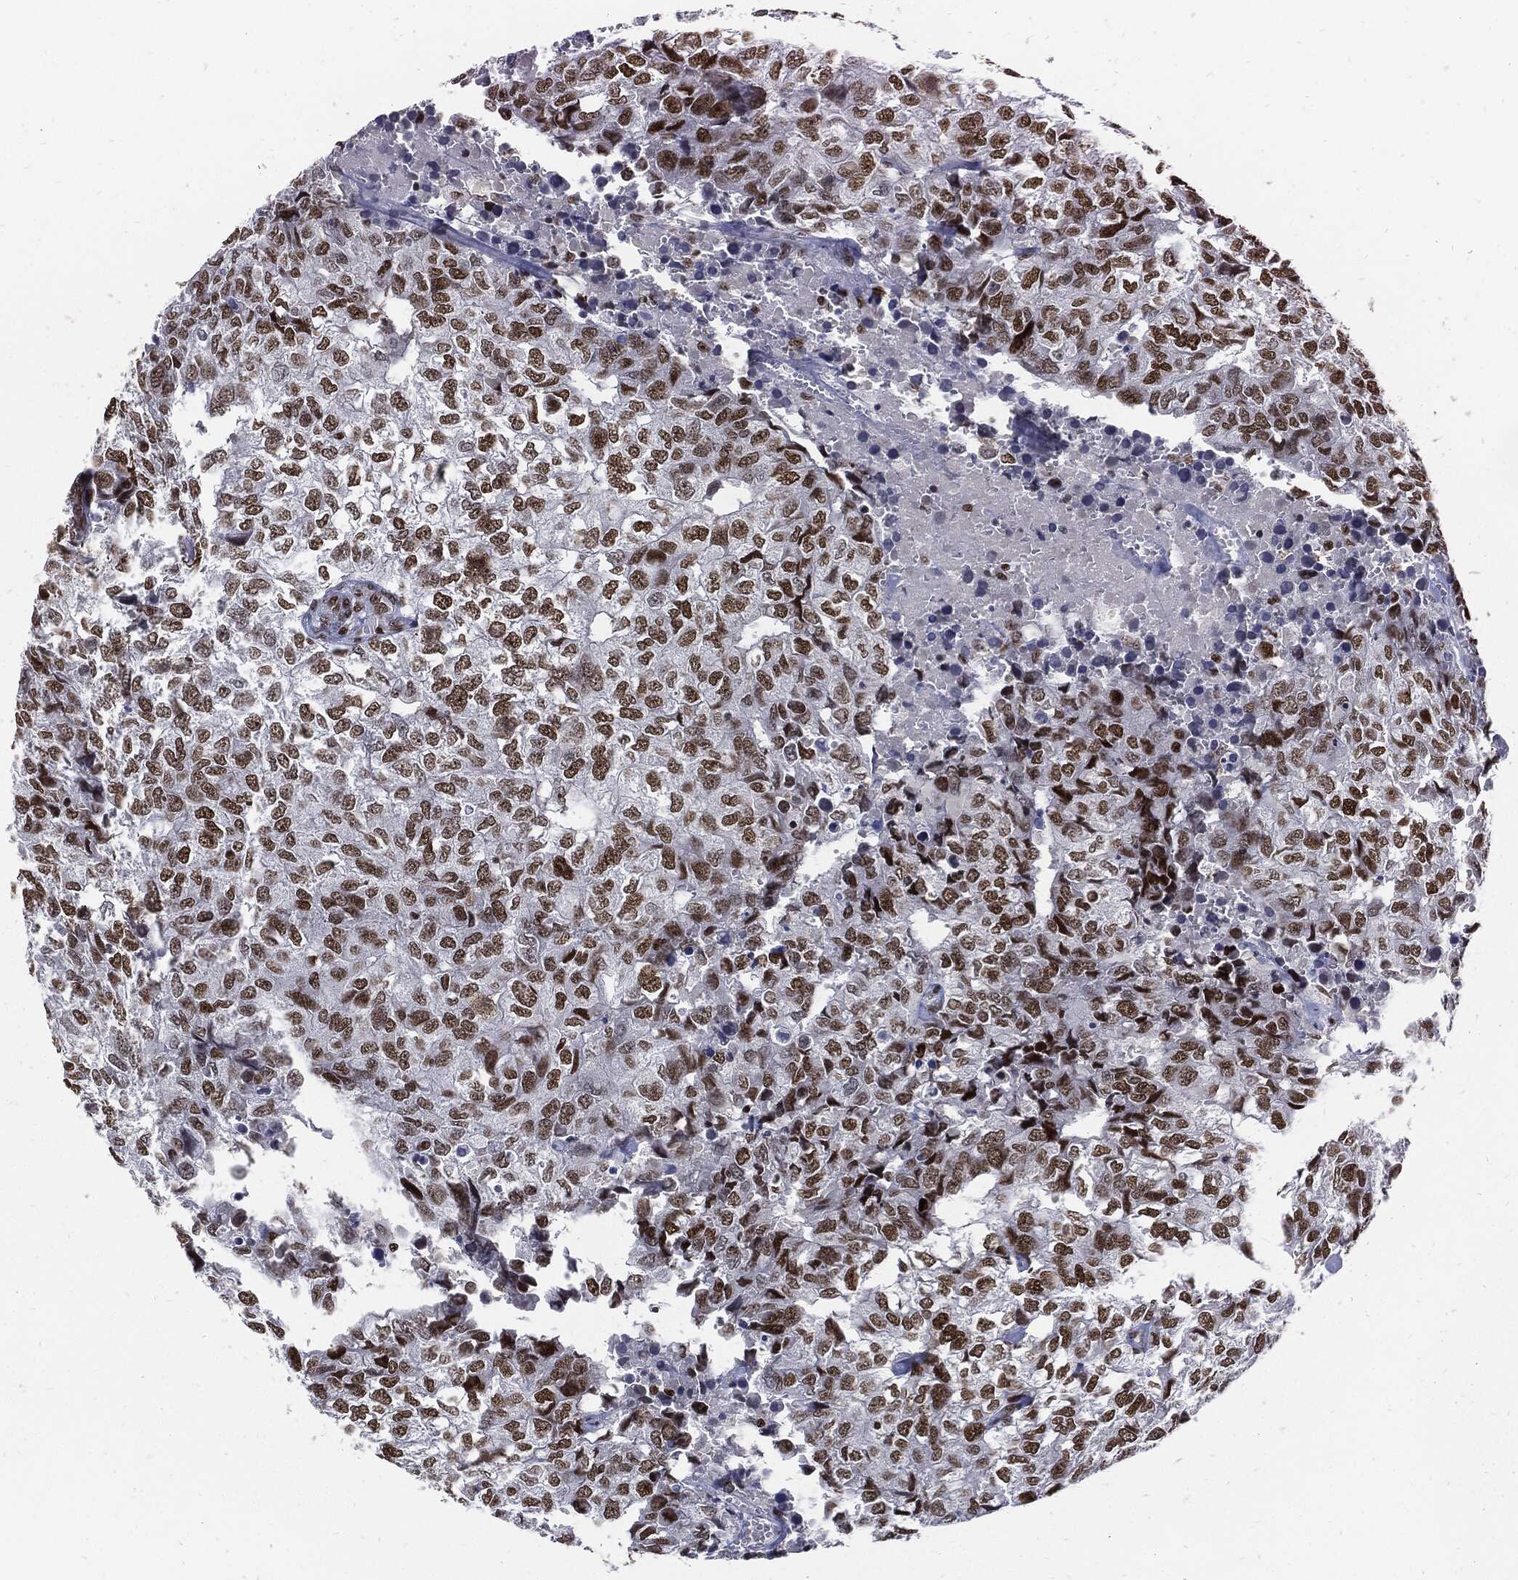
{"staining": {"intensity": "moderate", "quantity": ">75%", "location": "nuclear"}, "tissue": "breast cancer", "cell_type": "Tumor cells", "image_type": "cancer", "snomed": [{"axis": "morphology", "description": "Duct carcinoma"}, {"axis": "topography", "description": "Breast"}], "caption": "Immunohistochemical staining of human breast cancer displays medium levels of moderate nuclear positivity in approximately >75% of tumor cells.", "gene": "TERF2", "patient": {"sex": "female", "age": 30}}